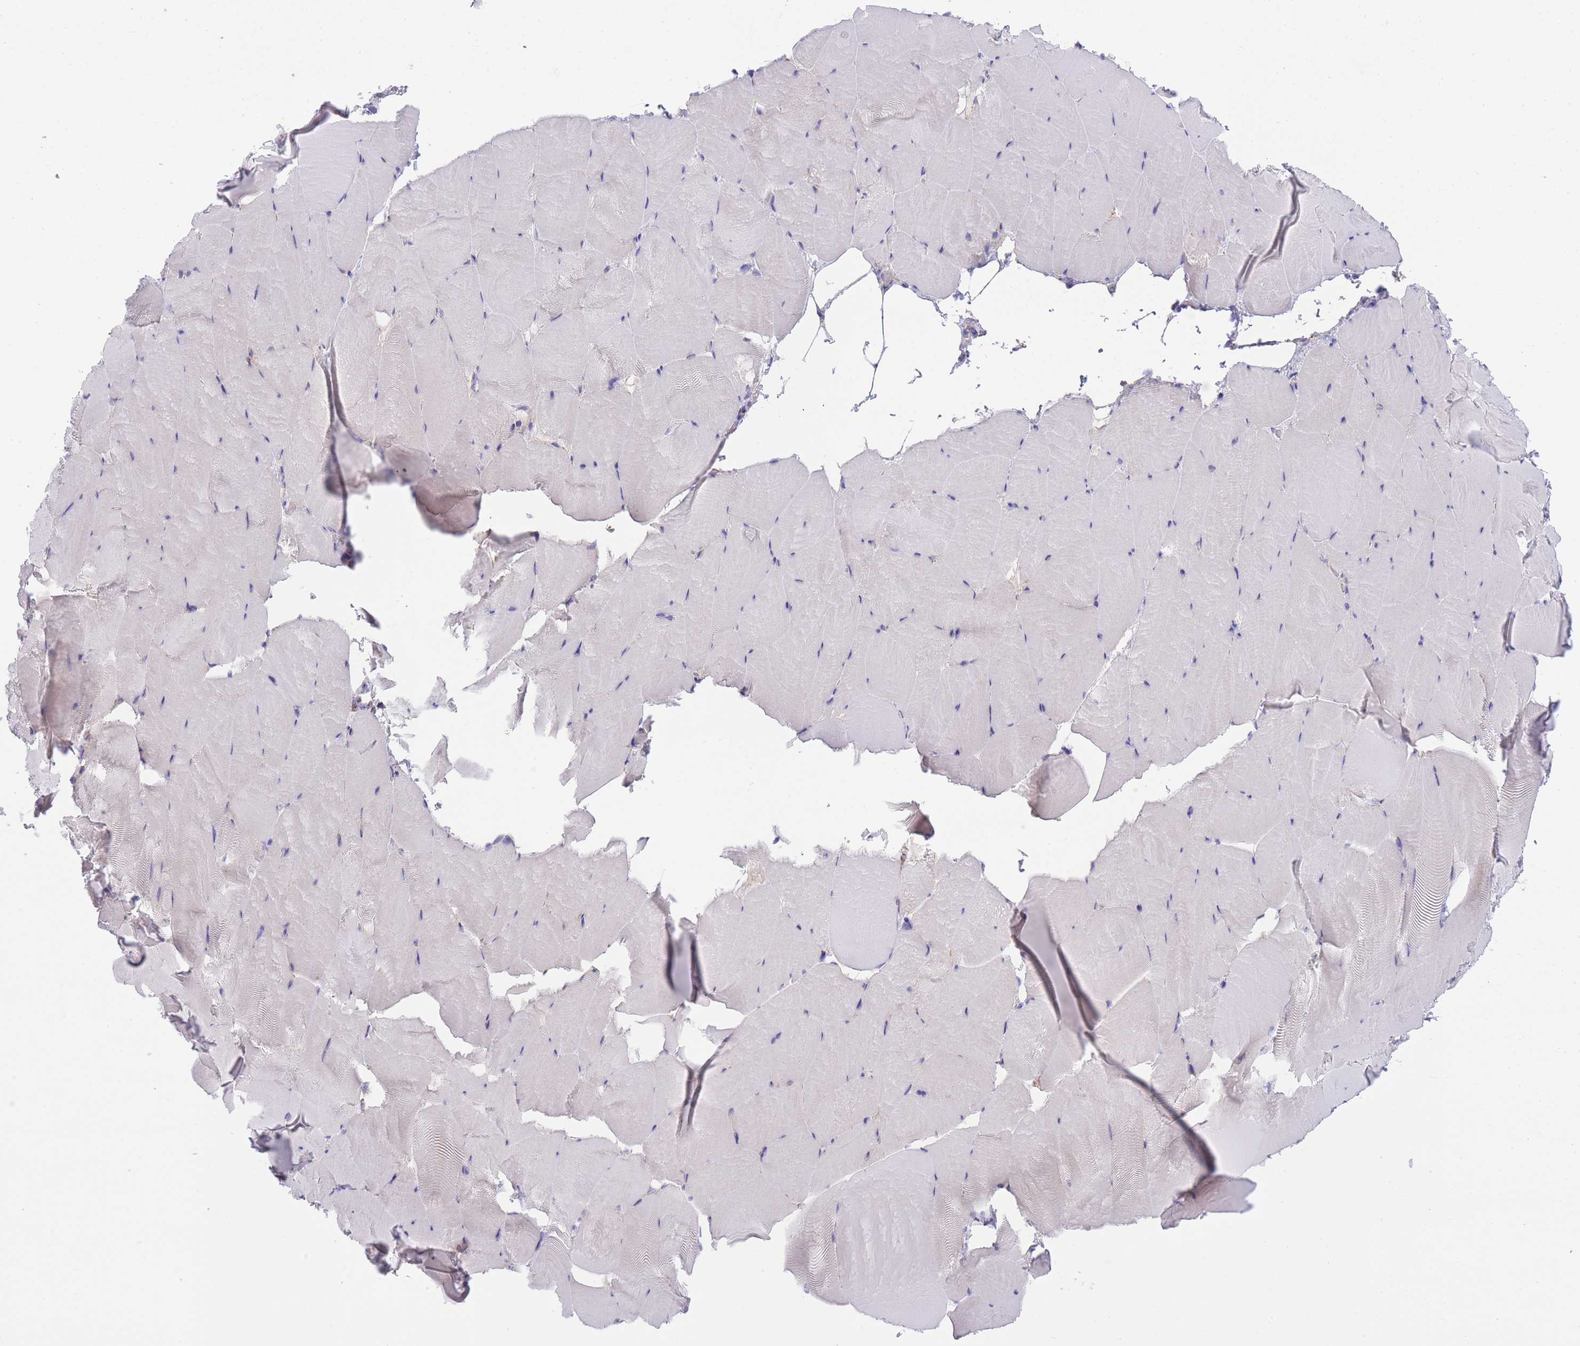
{"staining": {"intensity": "negative", "quantity": "none", "location": "none"}, "tissue": "skeletal muscle", "cell_type": "Myocytes", "image_type": "normal", "snomed": [{"axis": "morphology", "description": "Normal tissue, NOS"}, {"axis": "topography", "description": "Skeletal muscle"}], "caption": "There is no significant positivity in myocytes of skeletal muscle. (Brightfield microscopy of DAB (3,3'-diaminobenzidine) immunohistochemistry (IHC) at high magnification).", "gene": "ST3GAL3", "patient": {"sex": "female", "age": 64}}